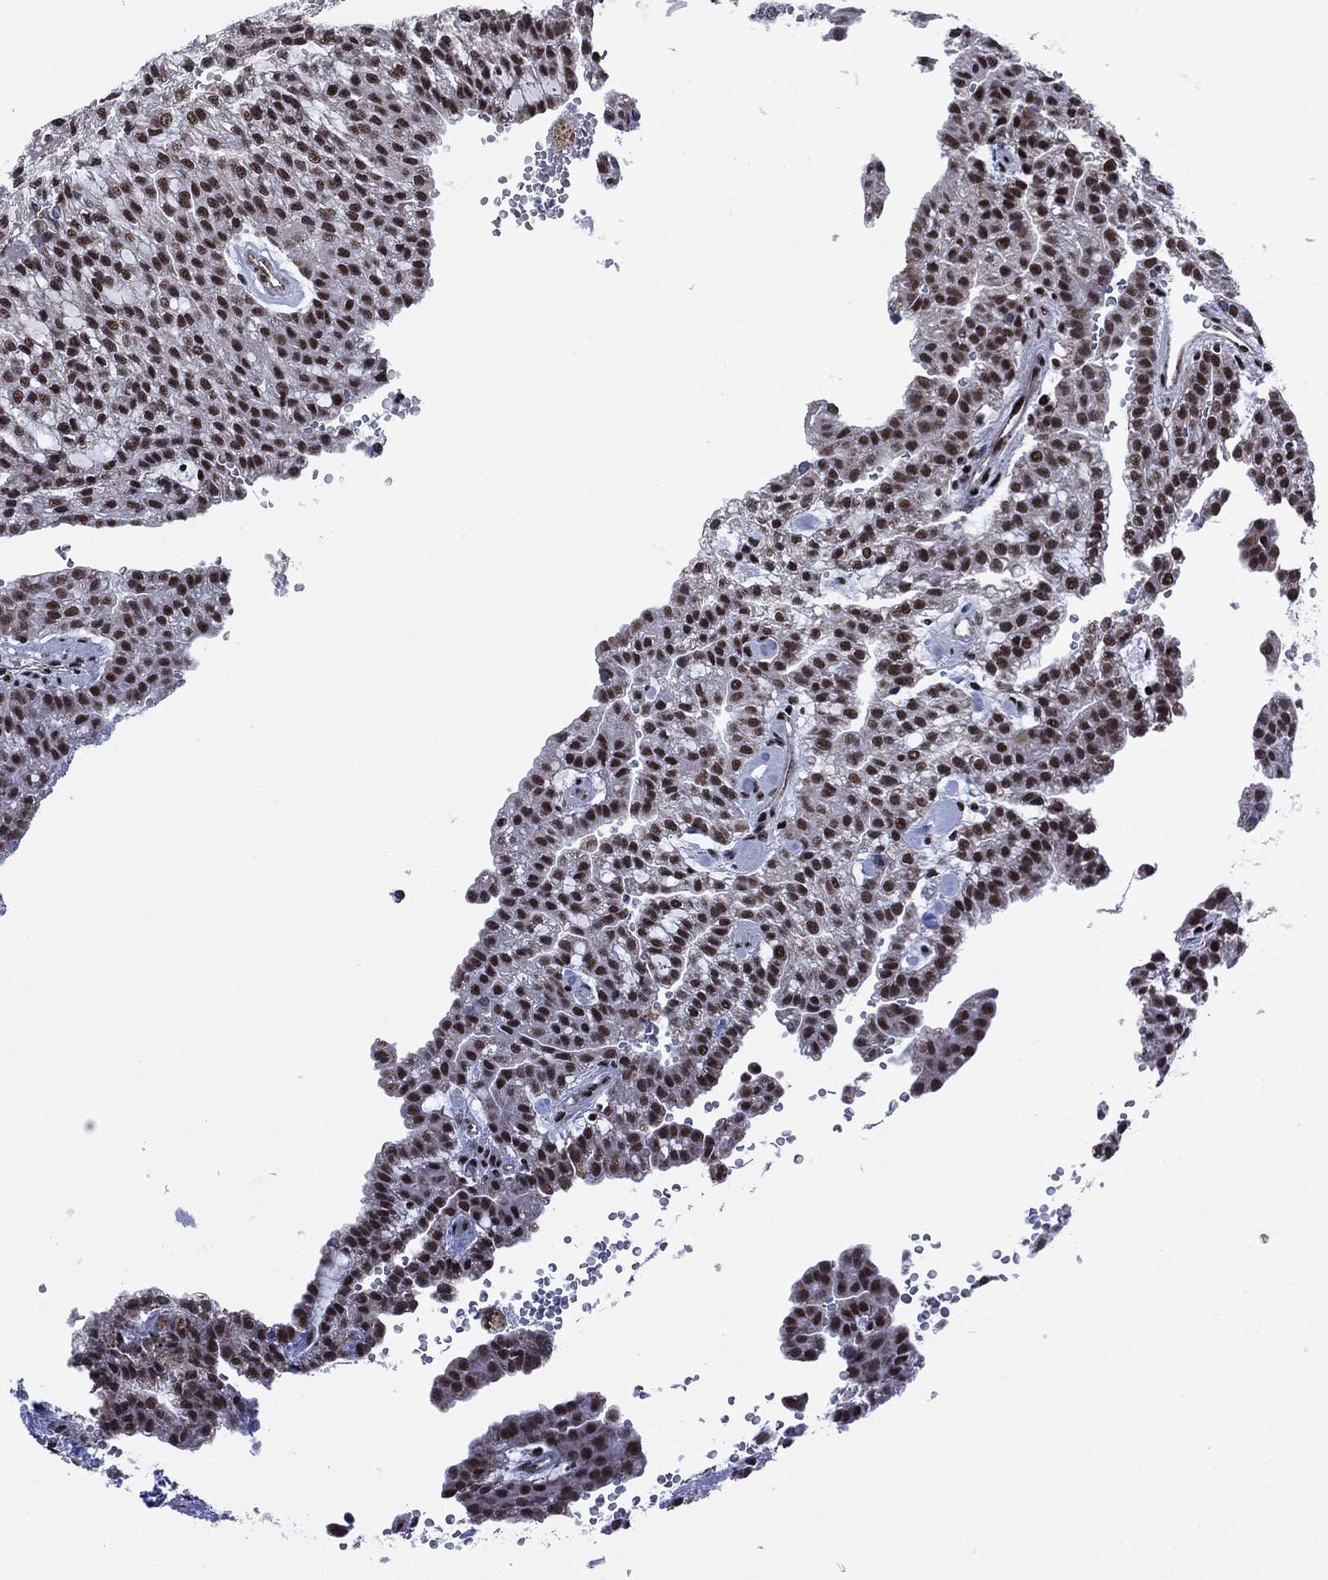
{"staining": {"intensity": "moderate", "quantity": ">75%", "location": "nuclear"}, "tissue": "renal cancer", "cell_type": "Tumor cells", "image_type": "cancer", "snomed": [{"axis": "morphology", "description": "Adenocarcinoma, NOS"}, {"axis": "topography", "description": "Kidney"}], "caption": "Immunohistochemical staining of renal cancer exhibits medium levels of moderate nuclear protein staining in about >75% of tumor cells. The staining is performed using DAB brown chromogen to label protein expression. The nuclei are counter-stained blue using hematoxylin.", "gene": "N4BP2", "patient": {"sex": "male", "age": 63}}